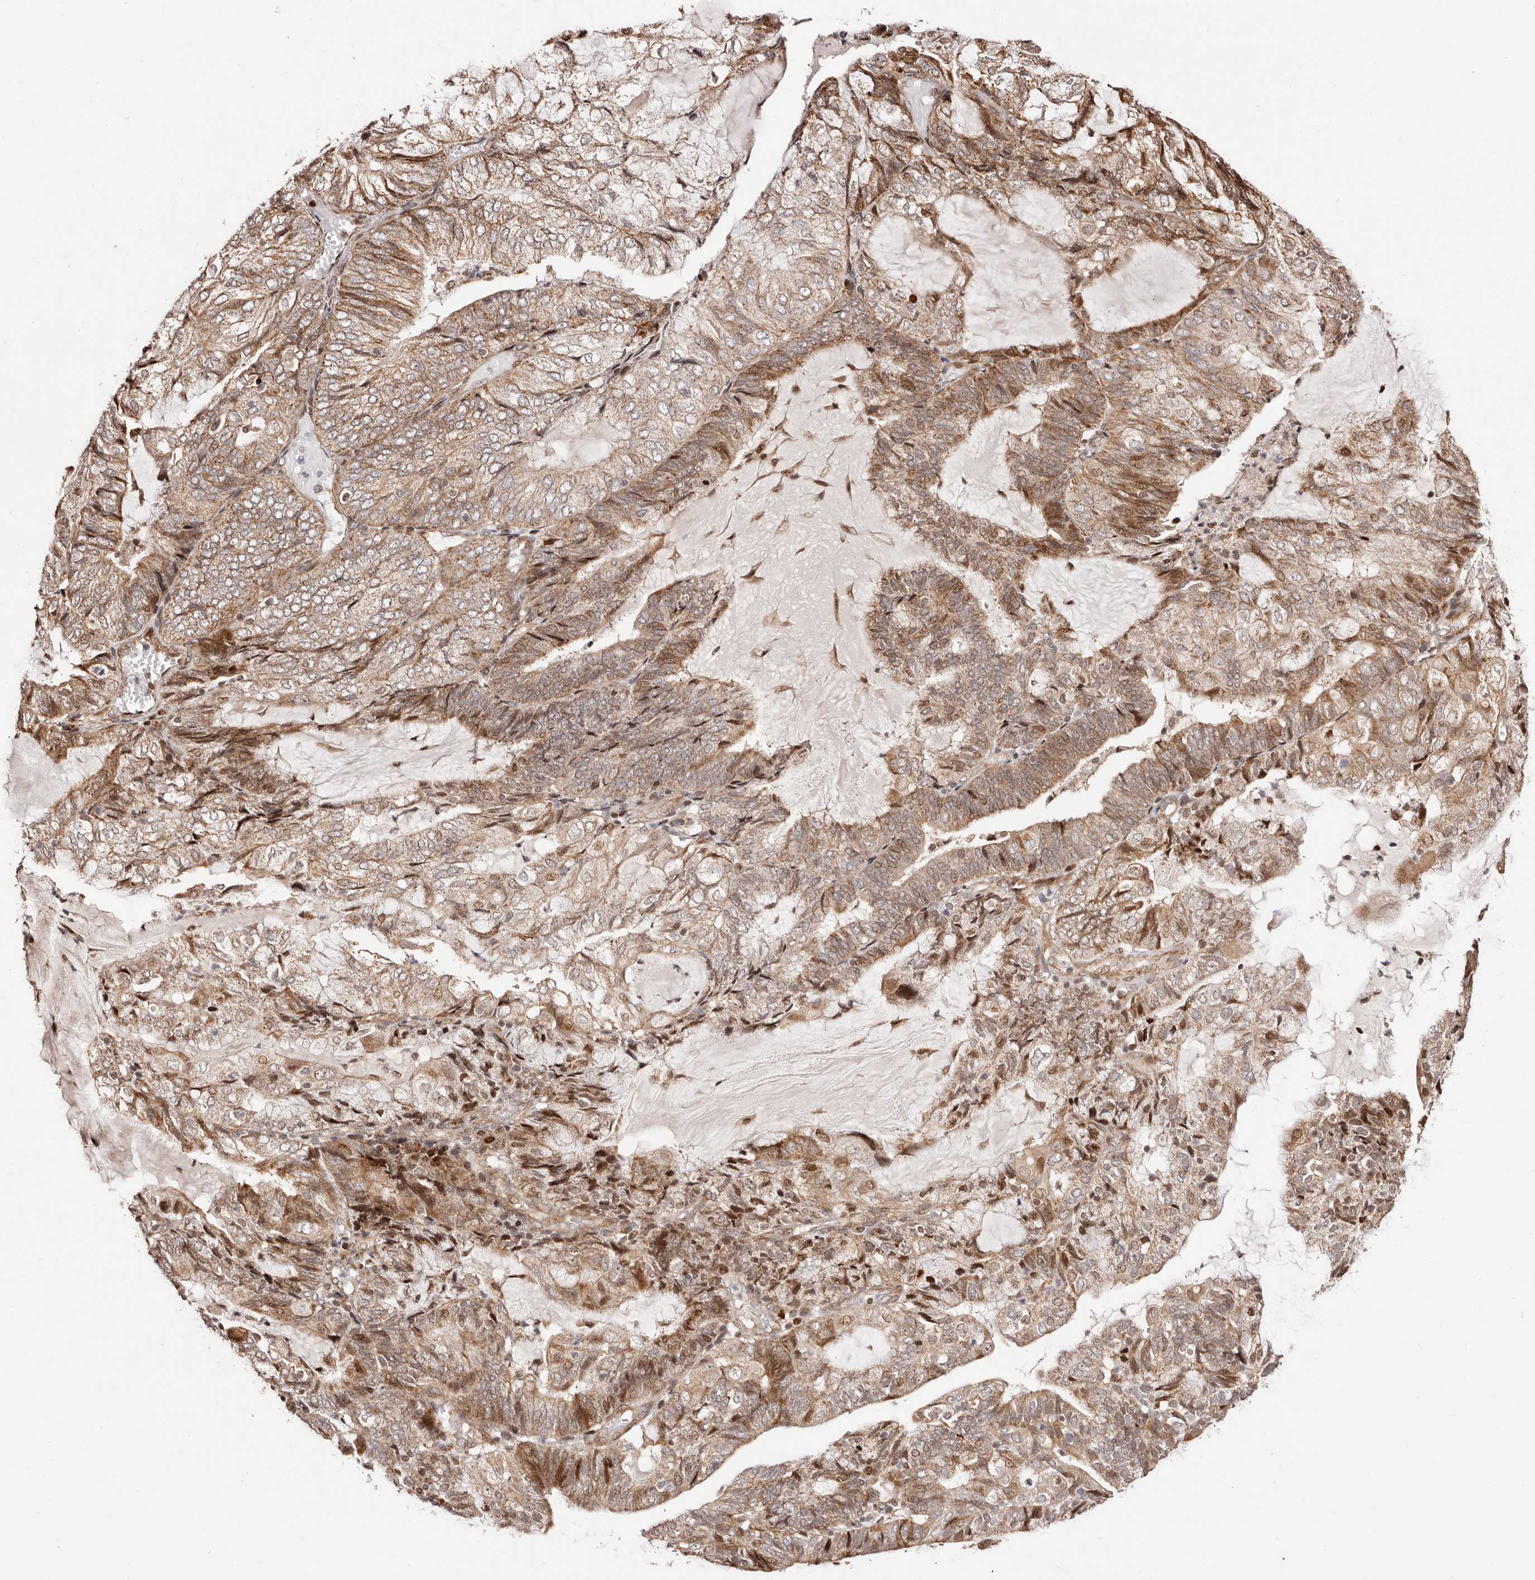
{"staining": {"intensity": "moderate", "quantity": "25%-75%", "location": "cytoplasmic/membranous"}, "tissue": "endometrial cancer", "cell_type": "Tumor cells", "image_type": "cancer", "snomed": [{"axis": "morphology", "description": "Adenocarcinoma, NOS"}, {"axis": "topography", "description": "Endometrium"}], "caption": "A brown stain shows moderate cytoplasmic/membranous expression of a protein in human endometrial adenocarcinoma tumor cells.", "gene": "HIVEP3", "patient": {"sex": "female", "age": 81}}